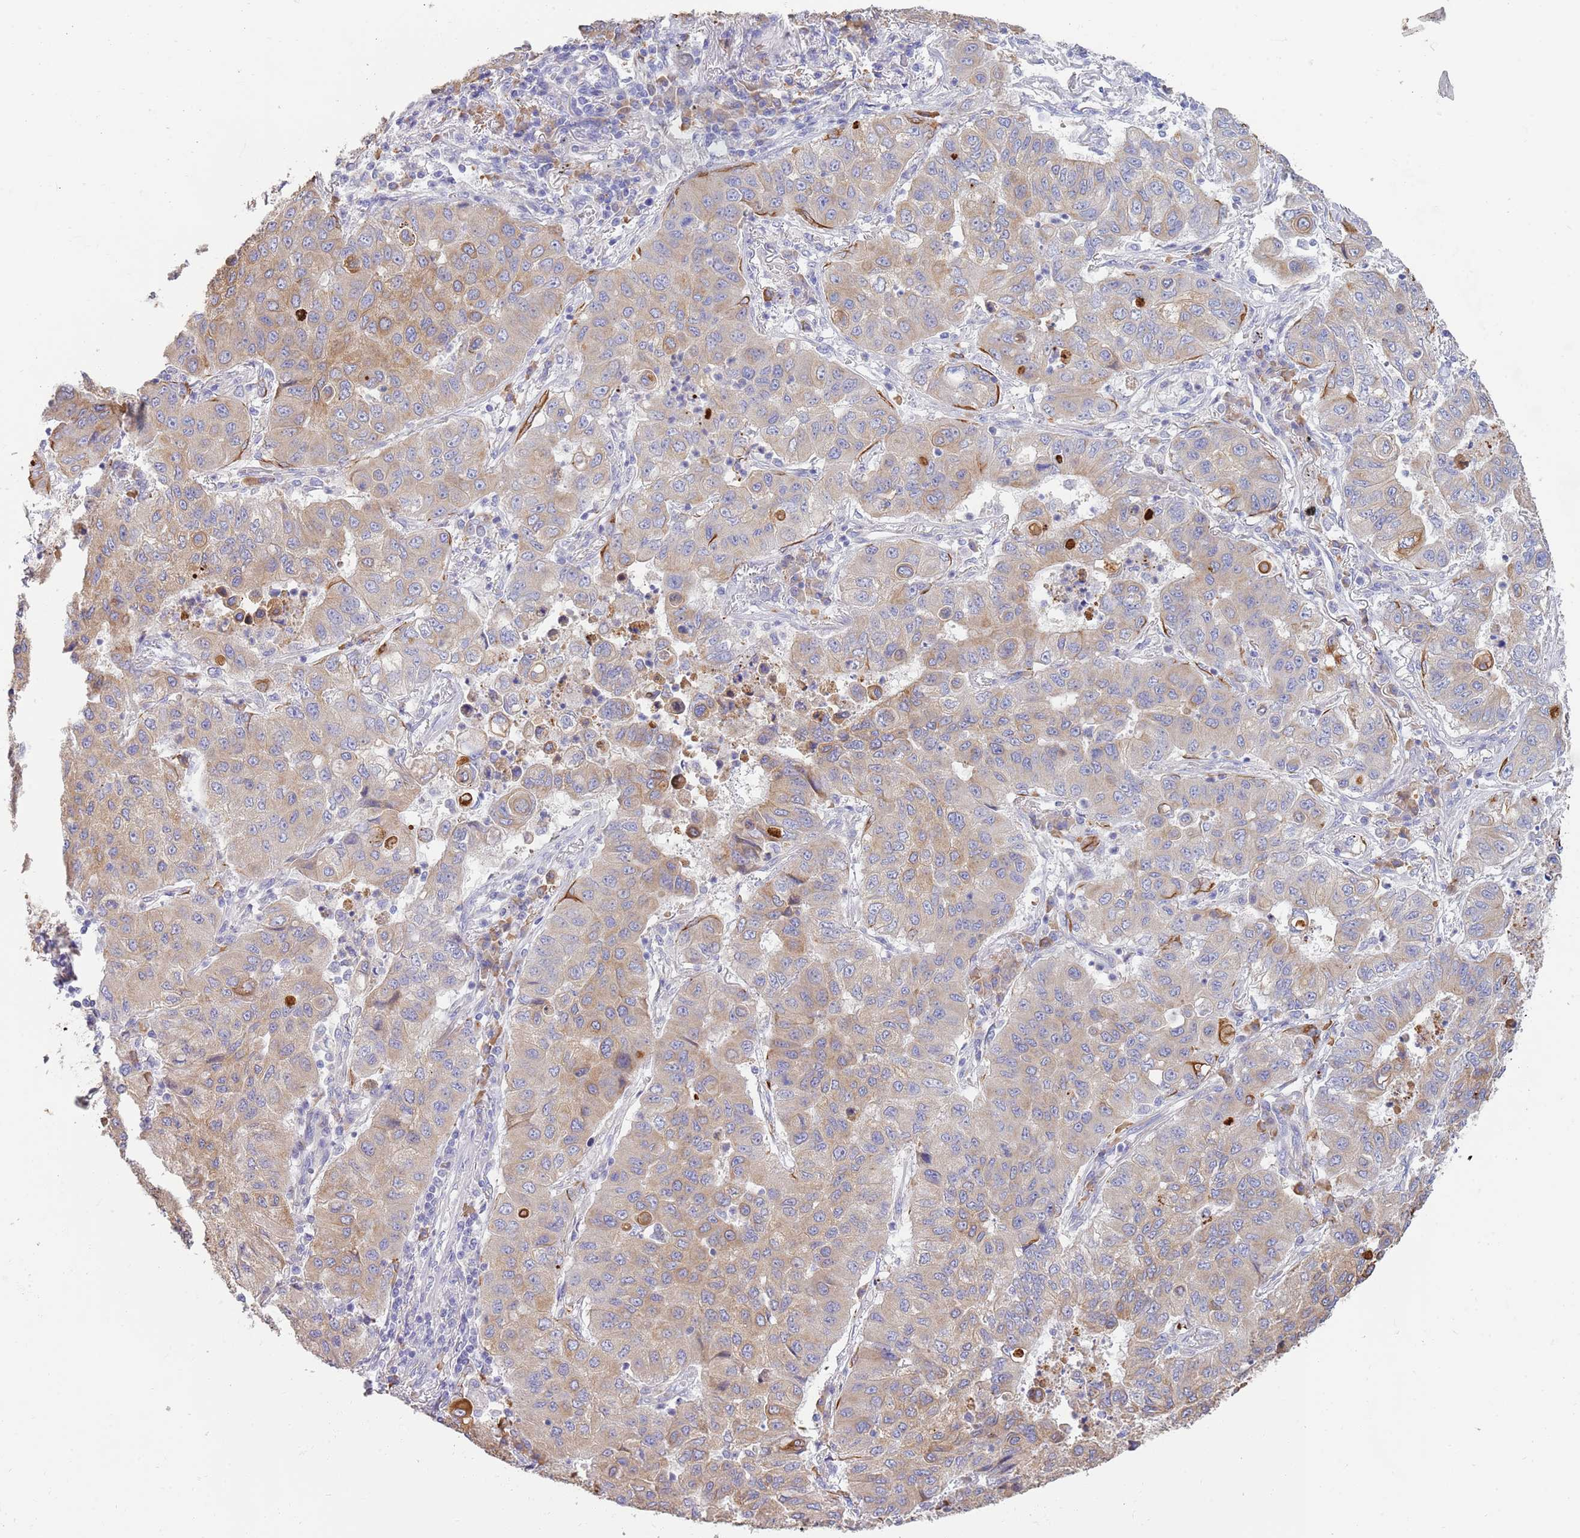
{"staining": {"intensity": "weak", "quantity": "25%-75%", "location": "cytoplasmic/membranous"}, "tissue": "lung cancer", "cell_type": "Tumor cells", "image_type": "cancer", "snomed": [{"axis": "morphology", "description": "Squamous cell carcinoma, NOS"}, {"axis": "topography", "description": "Lung"}], "caption": "Lung cancer stained with a brown dye reveals weak cytoplasmic/membranous positive expression in approximately 25%-75% of tumor cells.", "gene": "CCDC149", "patient": {"sex": "male", "age": 74}}